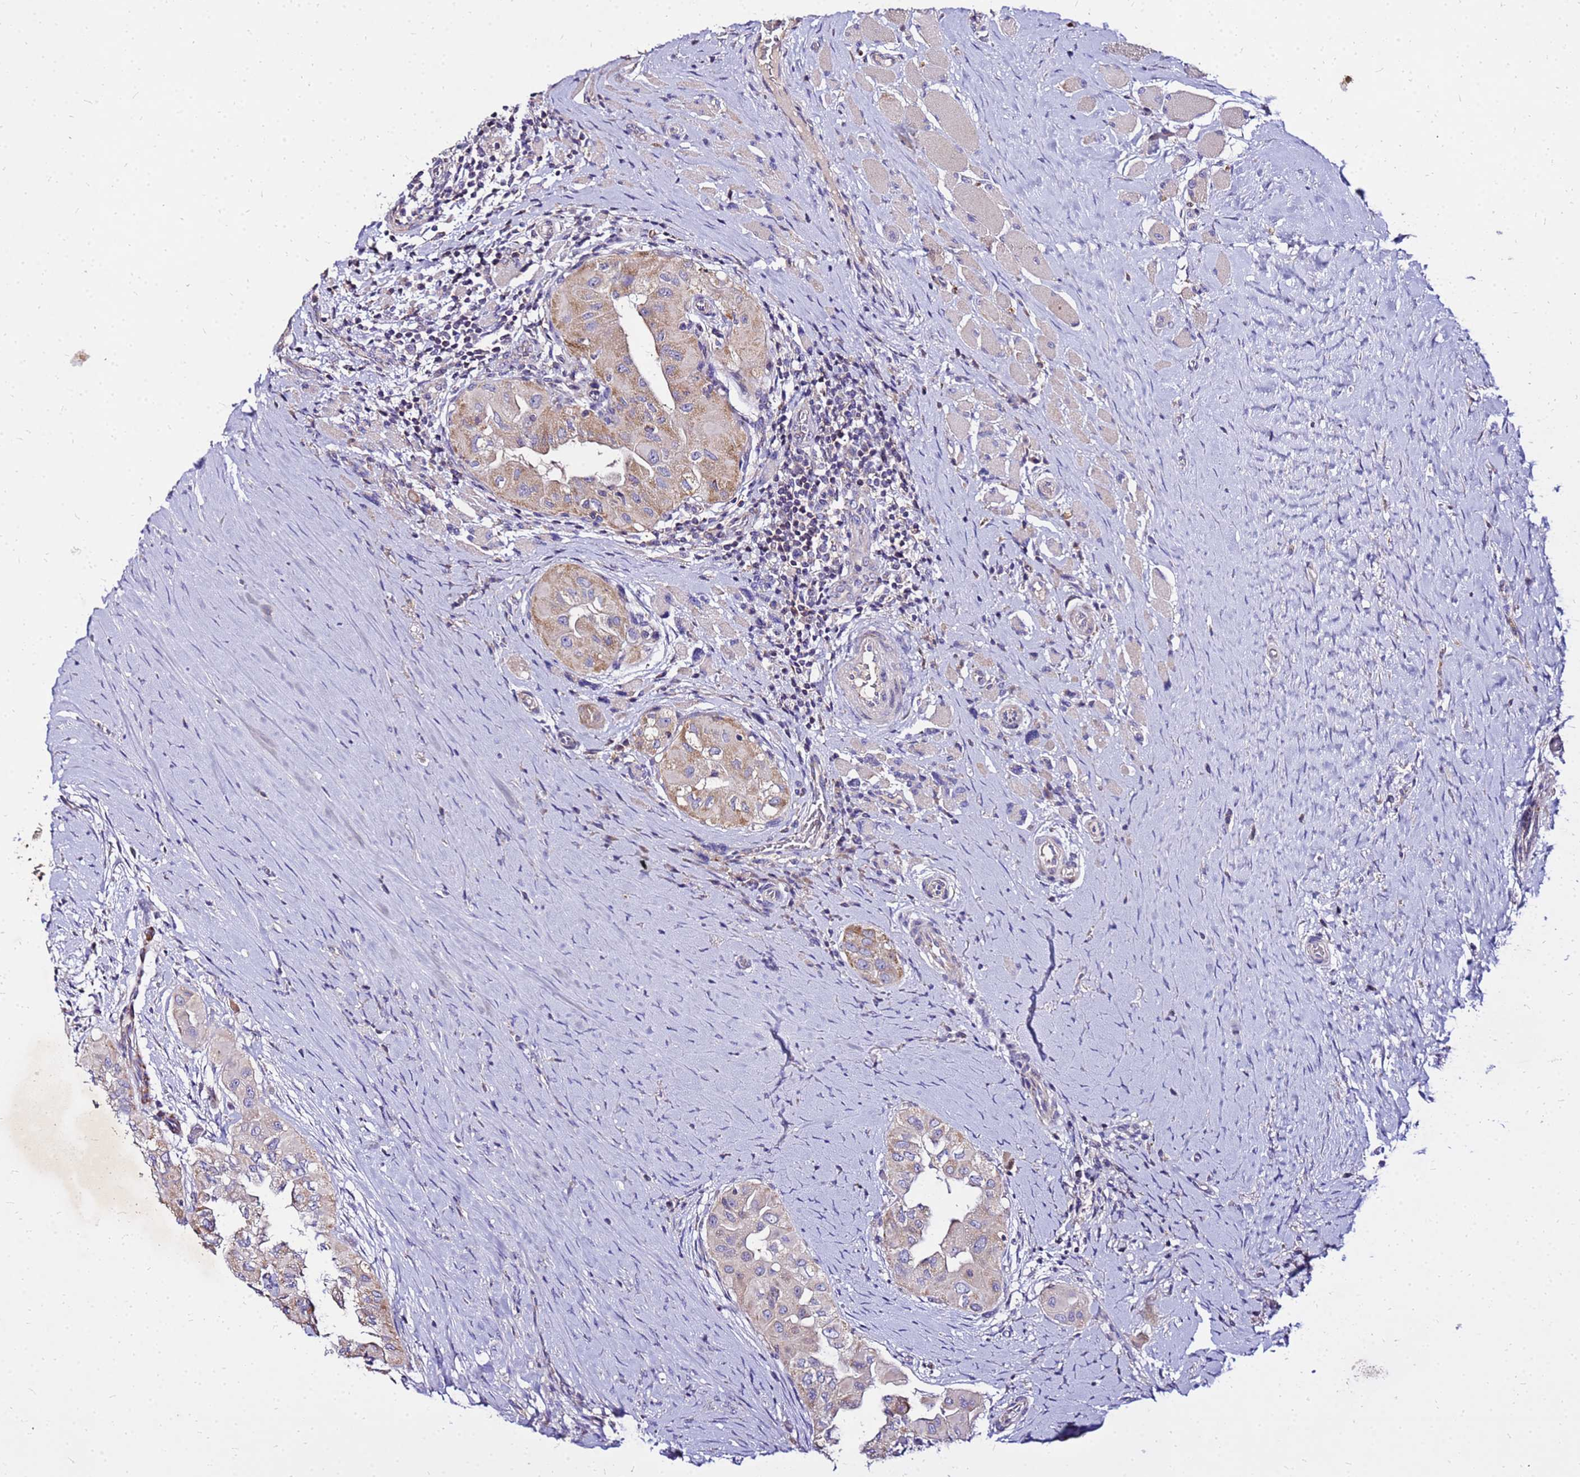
{"staining": {"intensity": "weak", "quantity": "25%-75%", "location": "cytoplasmic/membranous"}, "tissue": "thyroid cancer", "cell_type": "Tumor cells", "image_type": "cancer", "snomed": [{"axis": "morphology", "description": "Papillary adenocarcinoma, NOS"}, {"axis": "topography", "description": "Thyroid gland"}], "caption": "Immunohistochemistry (IHC) histopathology image of neoplastic tissue: human thyroid papillary adenocarcinoma stained using immunohistochemistry shows low levels of weak protein expression localized specifically in the cytoplasmic/membranous of tumor cells, appearing as a cytoplasmic/membranous brown color.", "gene": "COX14", "patient": {"sex": "female", "age": 59}}